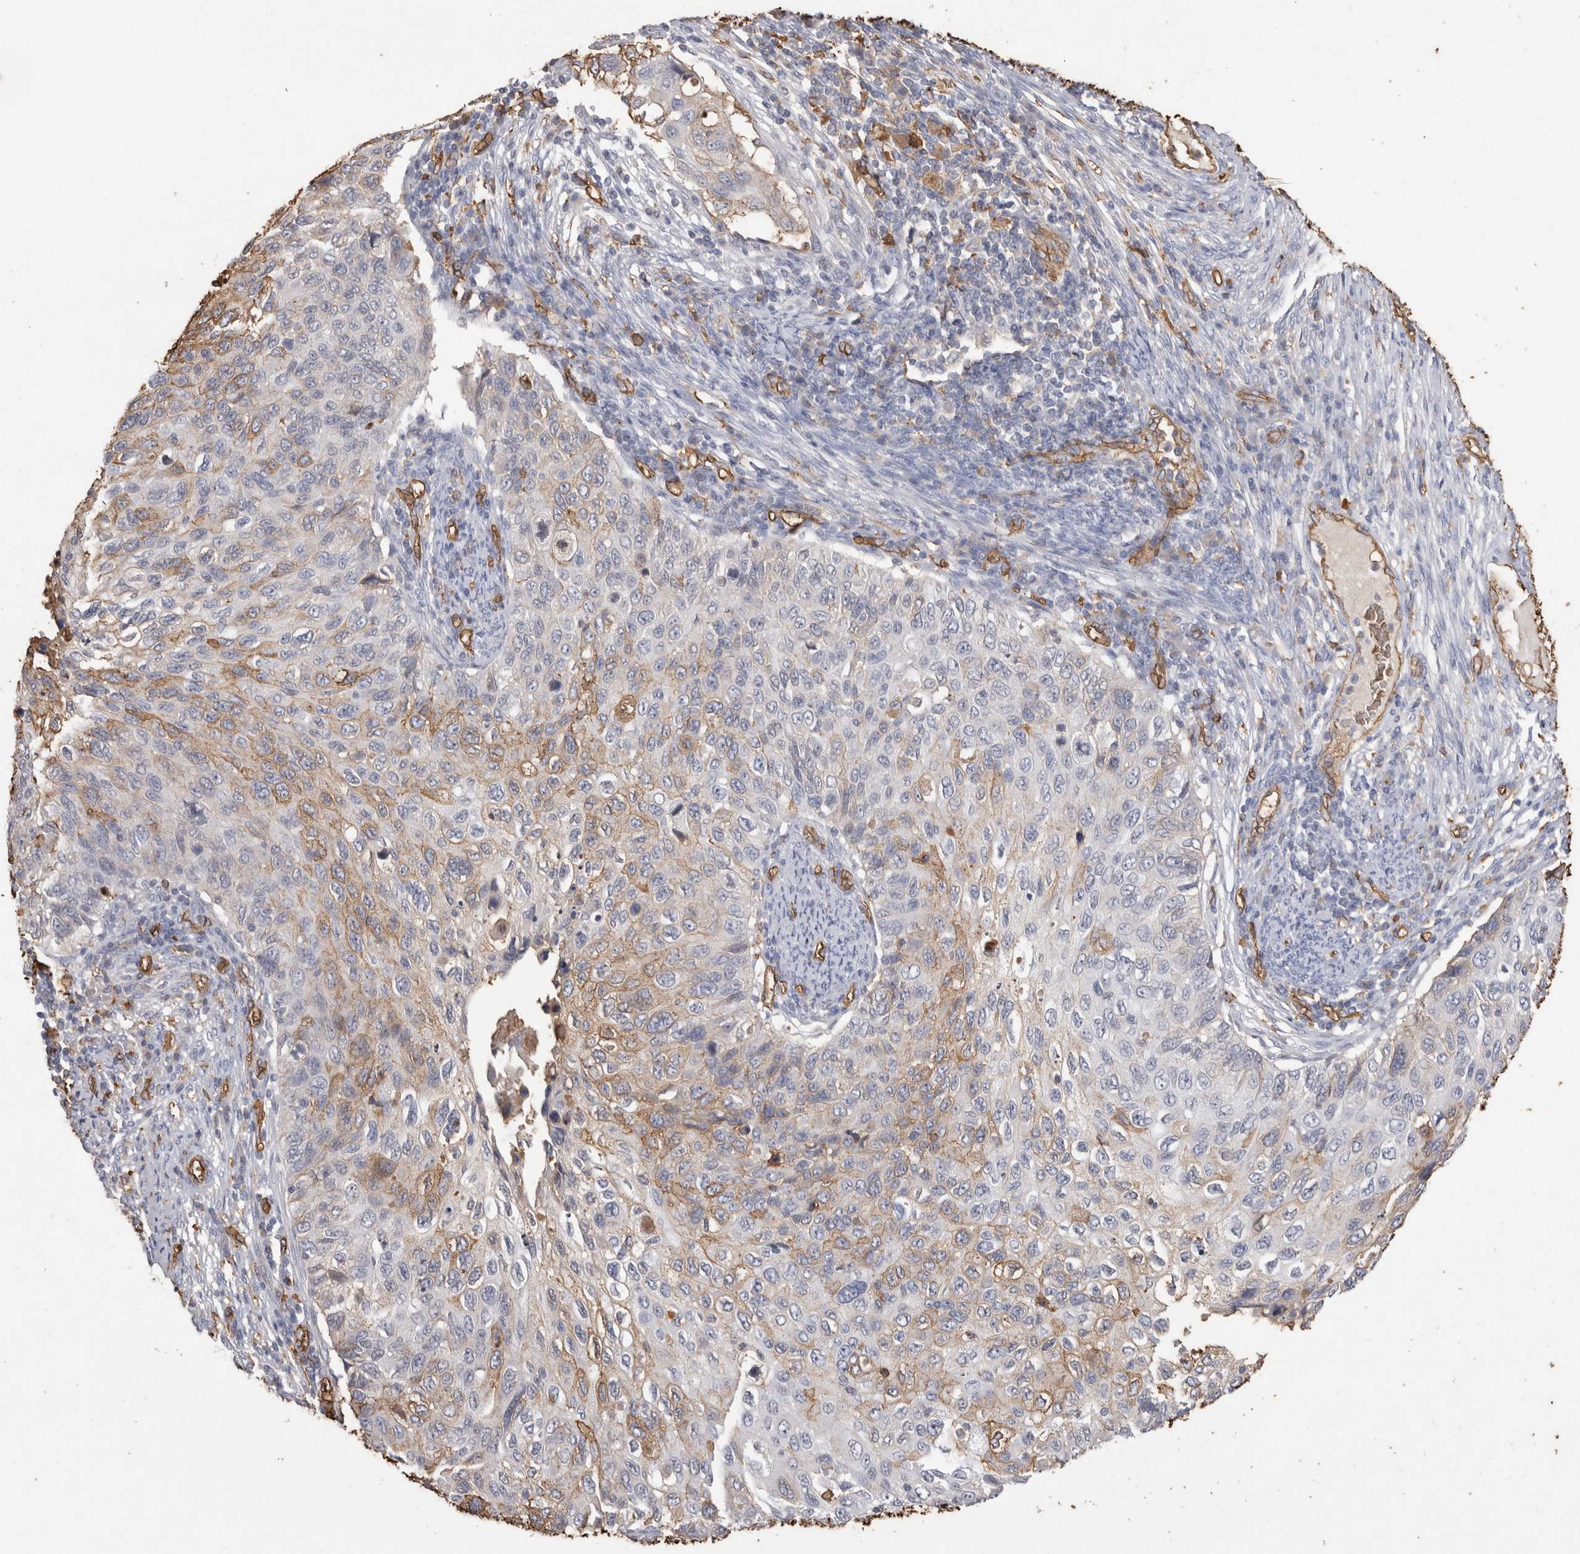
{"staining": {"intensity": "weak", "quantity": "<25%", "location": "cytoplasmic/membranous"}, "tissue": "cervical cancer", "cell_type": "Tumor cells", "image_type": "cancer", "snomed": [{"axis": "morphology", "description": "Squamous cell carcinoma, NOS"}, {"axis": "topography", "description": "Cervix"}], "caption": "A high-resolution histopathology image shows IHC staining of cervical cancer, which exhibits no significant staining in tumor cells.", "gene": "IL17RC", "patient": {"sex": "female", "age": 70}}